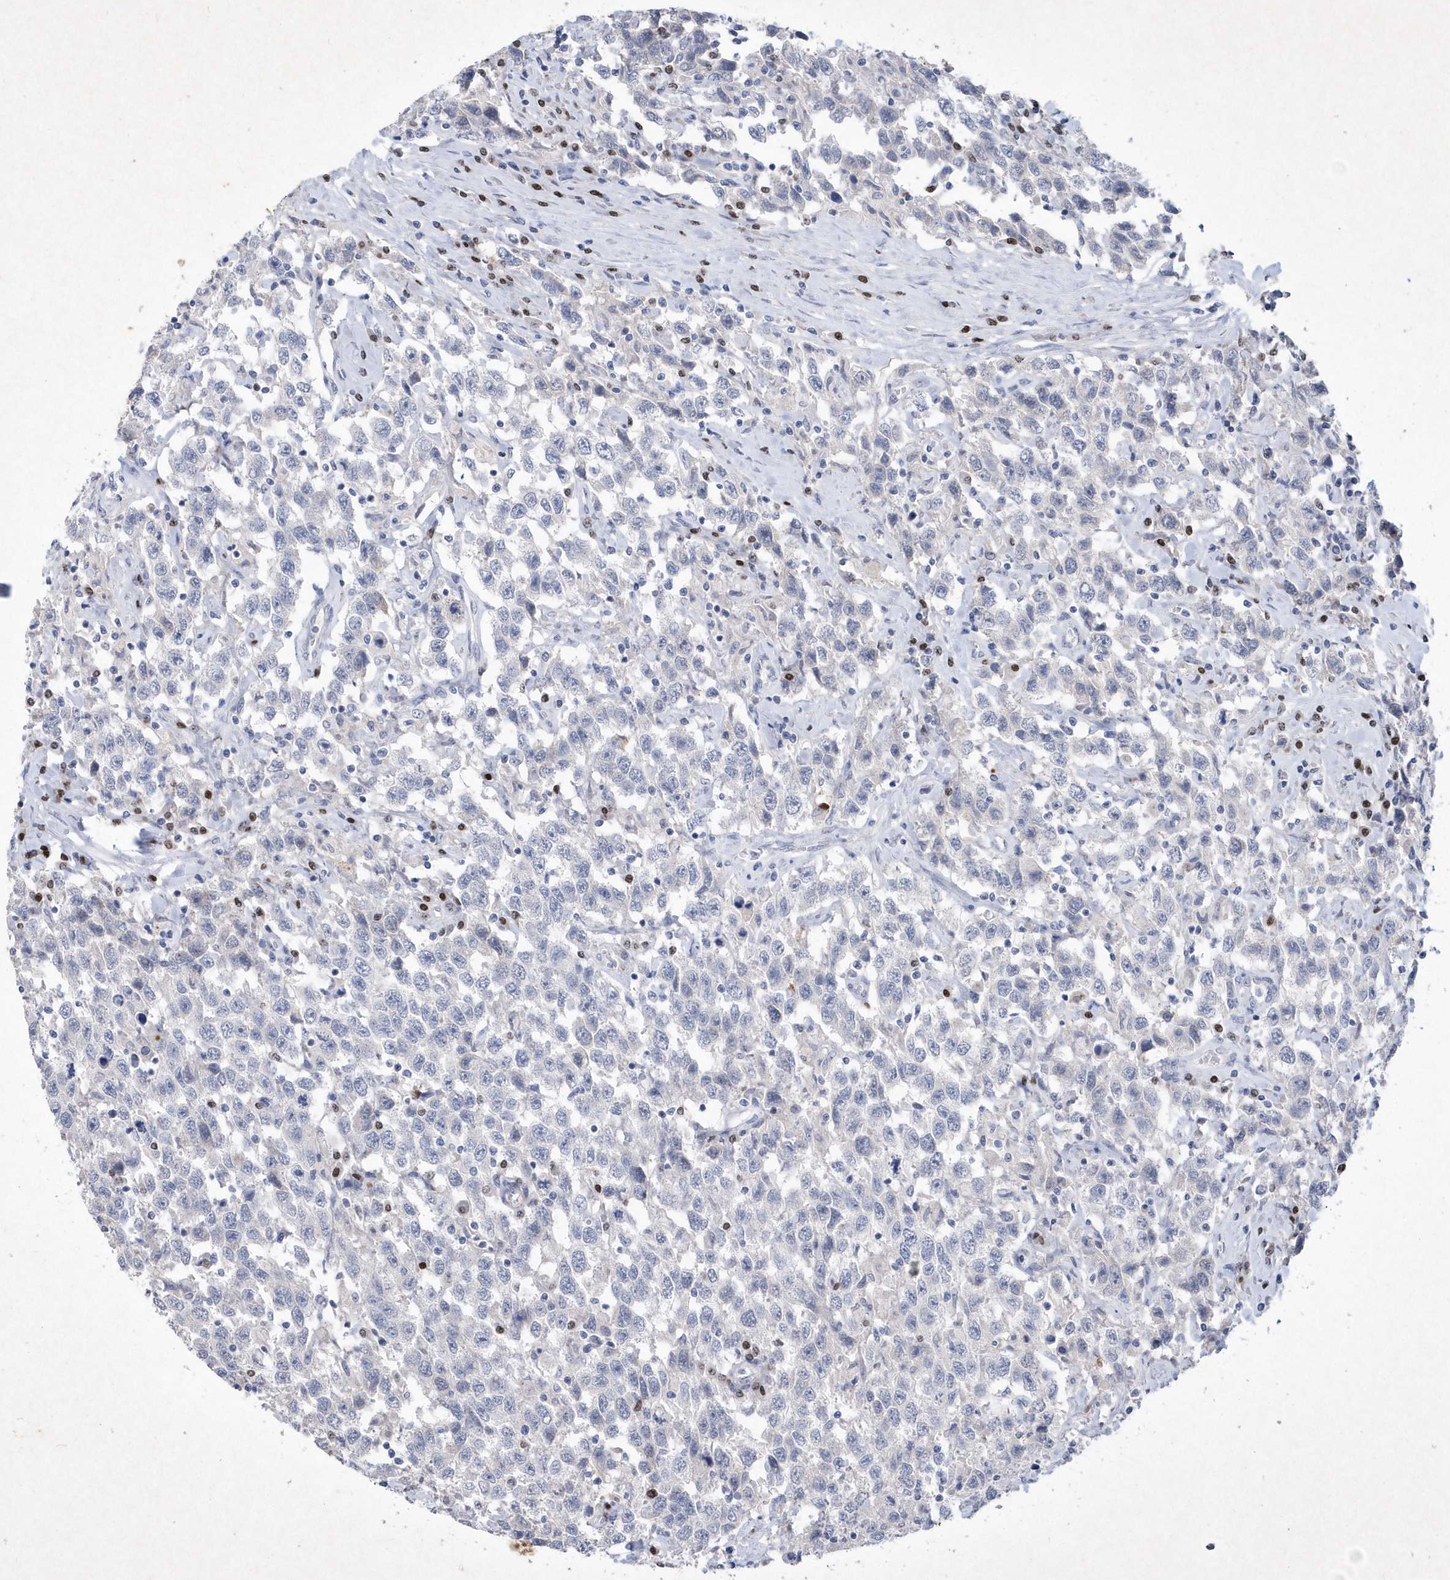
{"staining": {"intensity": "negative", "quantity": "none", "location": "none"}, "tissue": "testis cancer", "cell_type": "Tumor cells", "image_type": "cancer", "snomed": [{"axis": "morphology", "description": "Seminoma, NOS"}, {"axis": "topography", "description": "Testis"}], "caption": "Tumor cells show no significant expression in testis cancer.", "gene": "BHLHA15", "patient": {"sex": "male", "age": 41}}